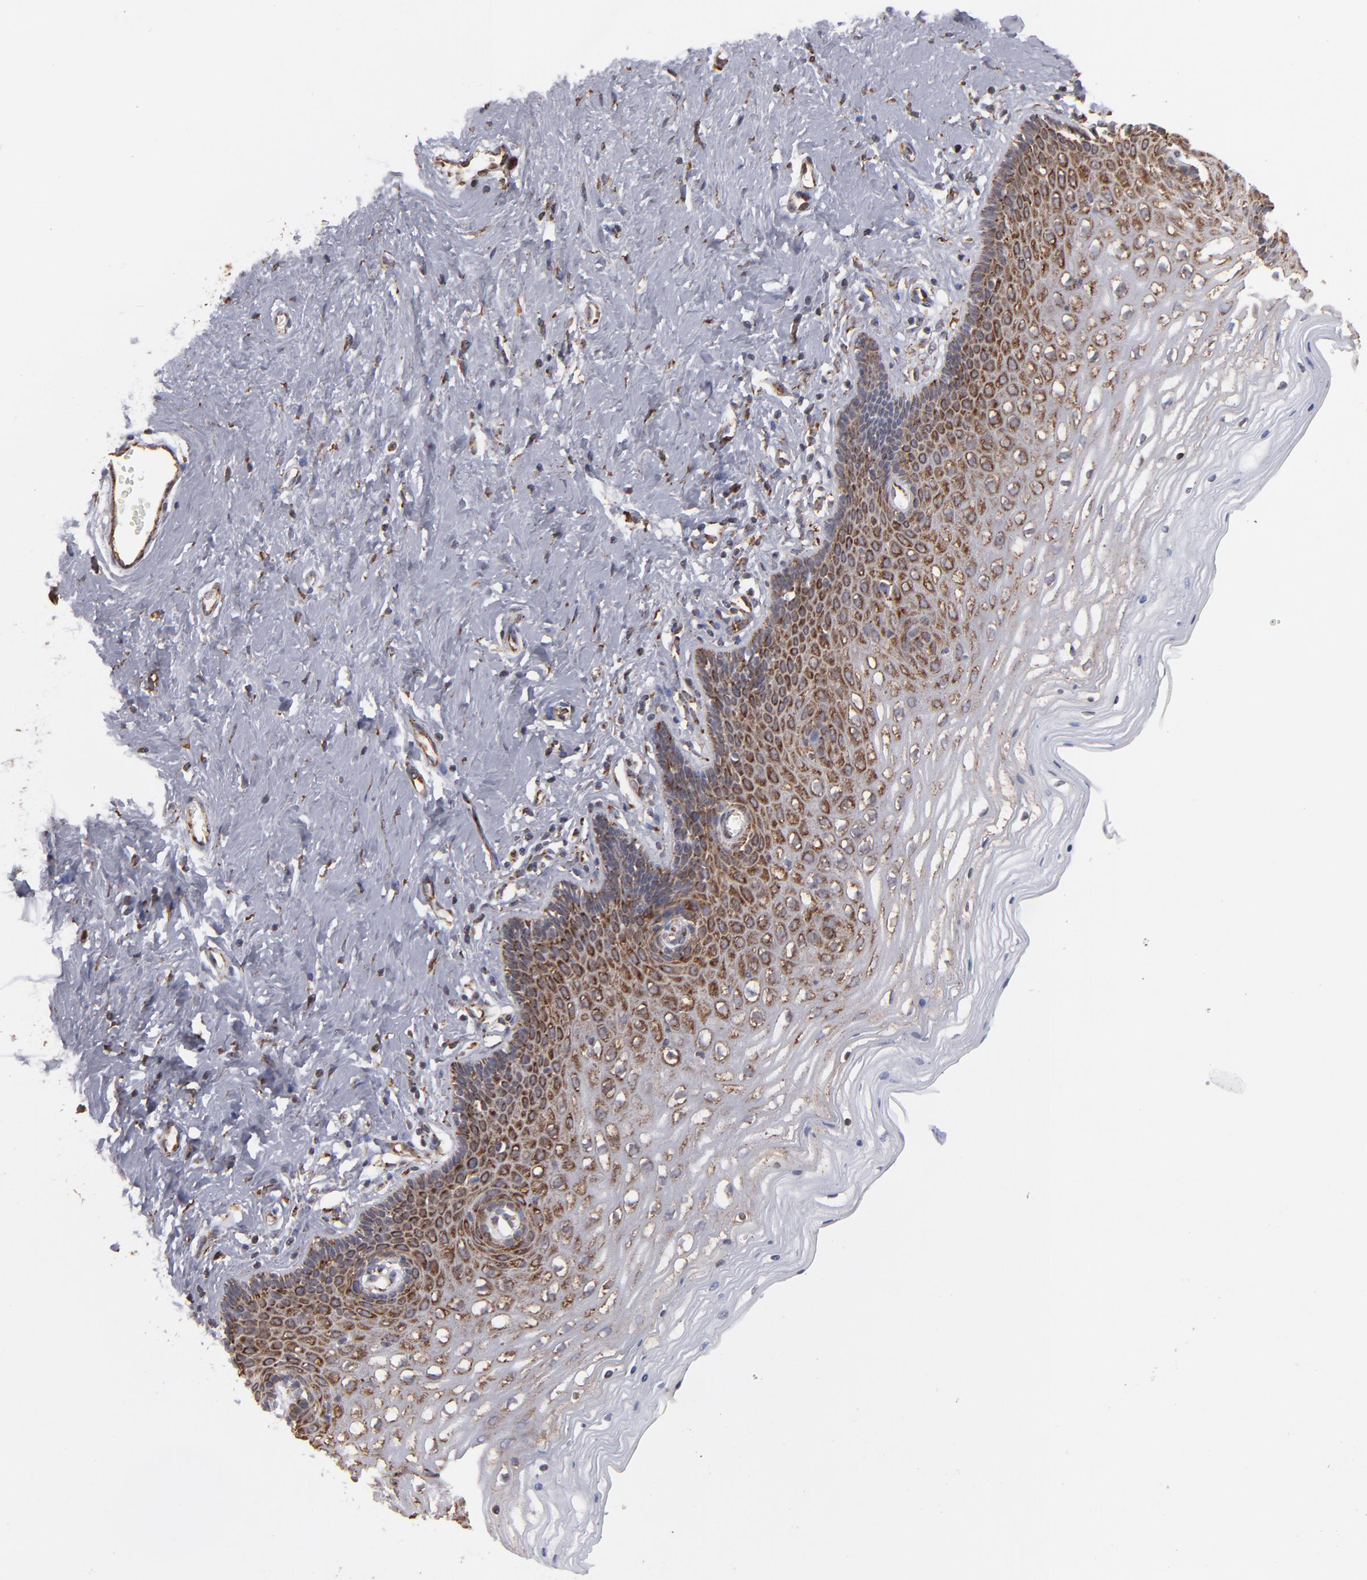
{"staining": {"intensity": "moderate", "quantity": ">75%", "location": "cytoplasmic/membranous"}, "tissue": "cervix", "cell_type": "Glandular cells", "image_type": "normal", "snomed": [{"axis": "morphology", "description": "Normal tissue, NOS"}, {"axis": "topography", "description": "Cervix"}], "caption": "Human cervix stained for a protein (brown) shows moderate cytoplasmic/membranous positive positivity in approximately >75% of glandular cells.", "gene": "KTN1", "patient": {"sex": "female", "age": 39}}